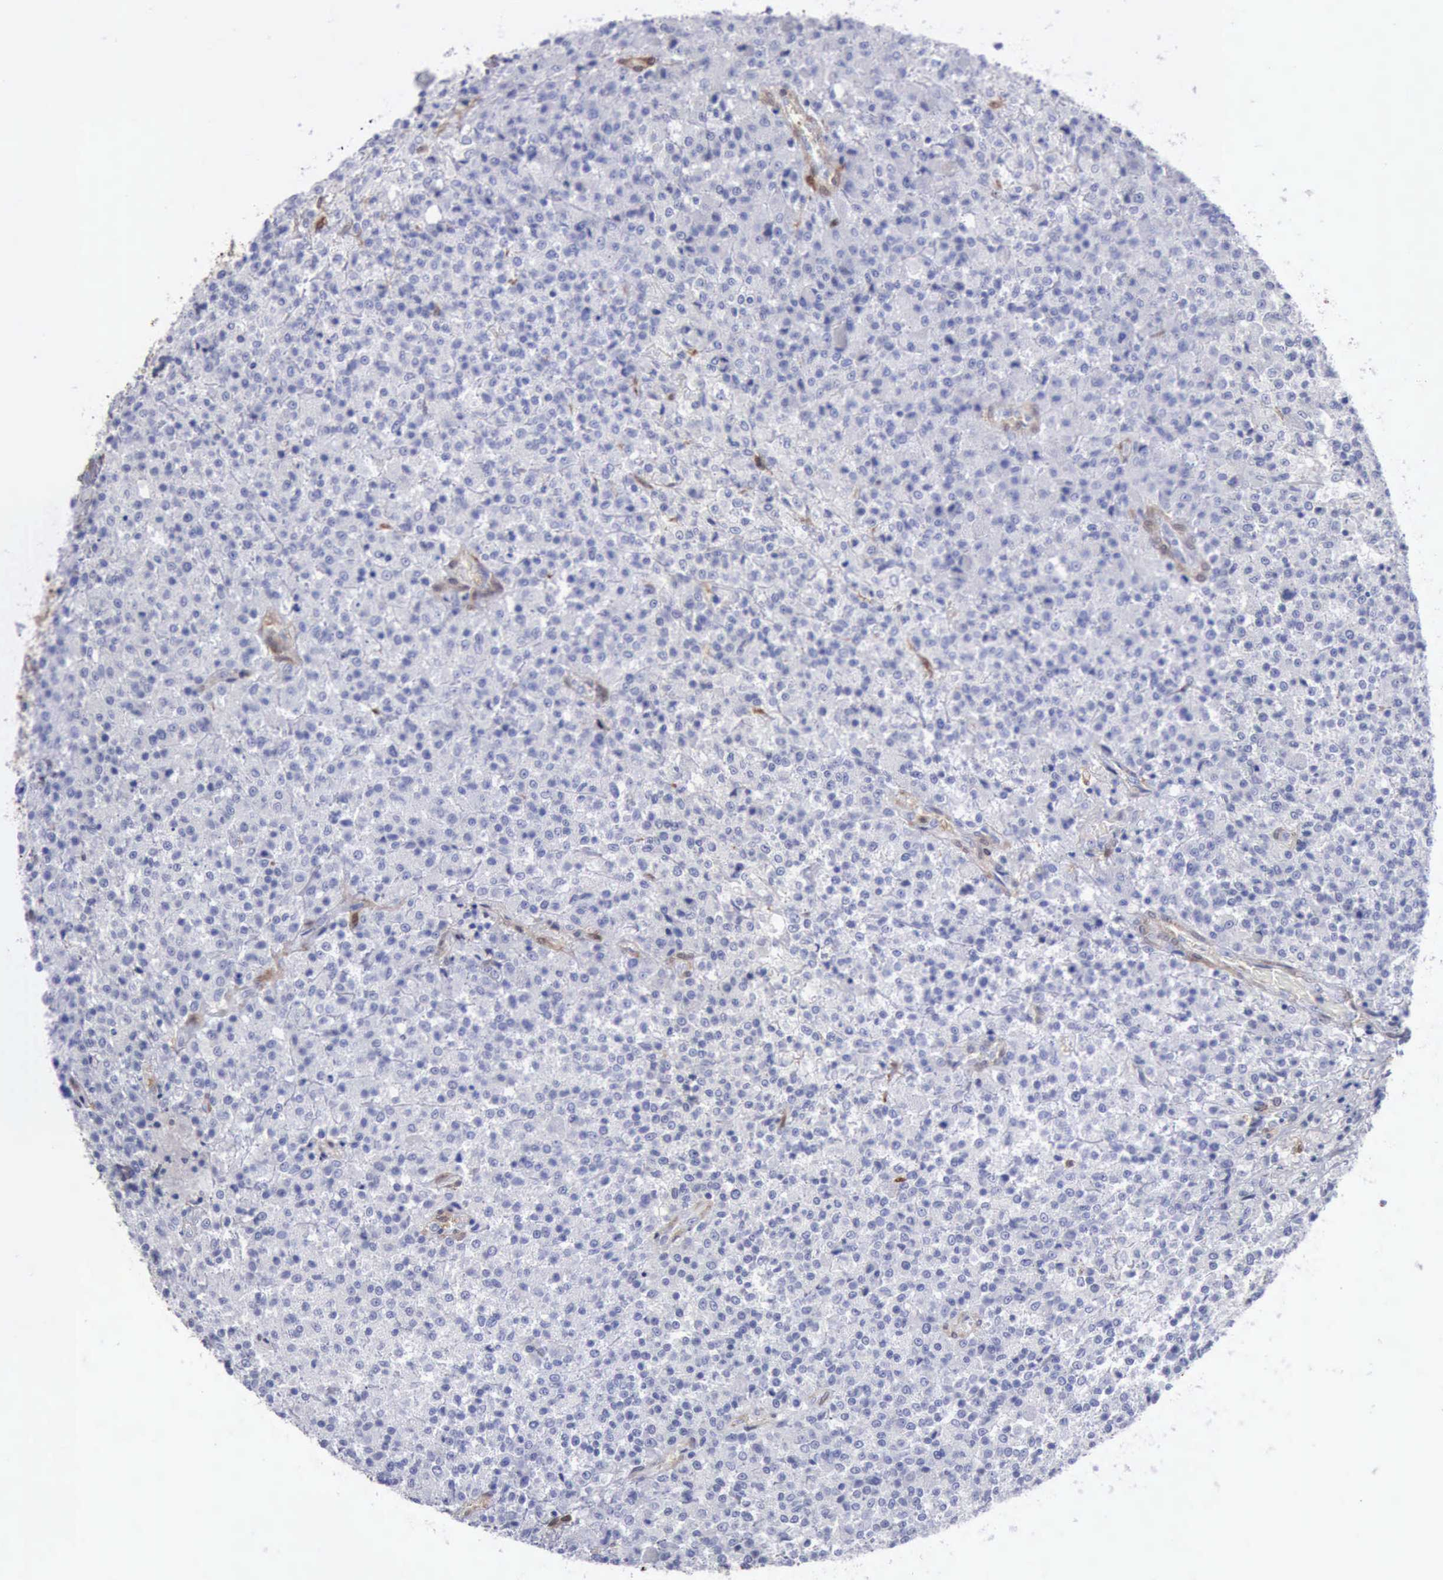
{"staining": {"intensity": "negative", "quantity": "none", "location": "none"}, "tissue": "testis cancer", "cell_type": "Tumor cells", "image_type": "cancer", "snomed": [{"axis": "morphology", "description": "Seminoma, NOS"}, {"axis": "topography", "description": "Testis"}], "caption": "This is an IHC photomicrograph of seminoma (testis). There is no staining in tumor cells.", "gene": "FHL1", "patient": {"sex": "male", "age": 59}}